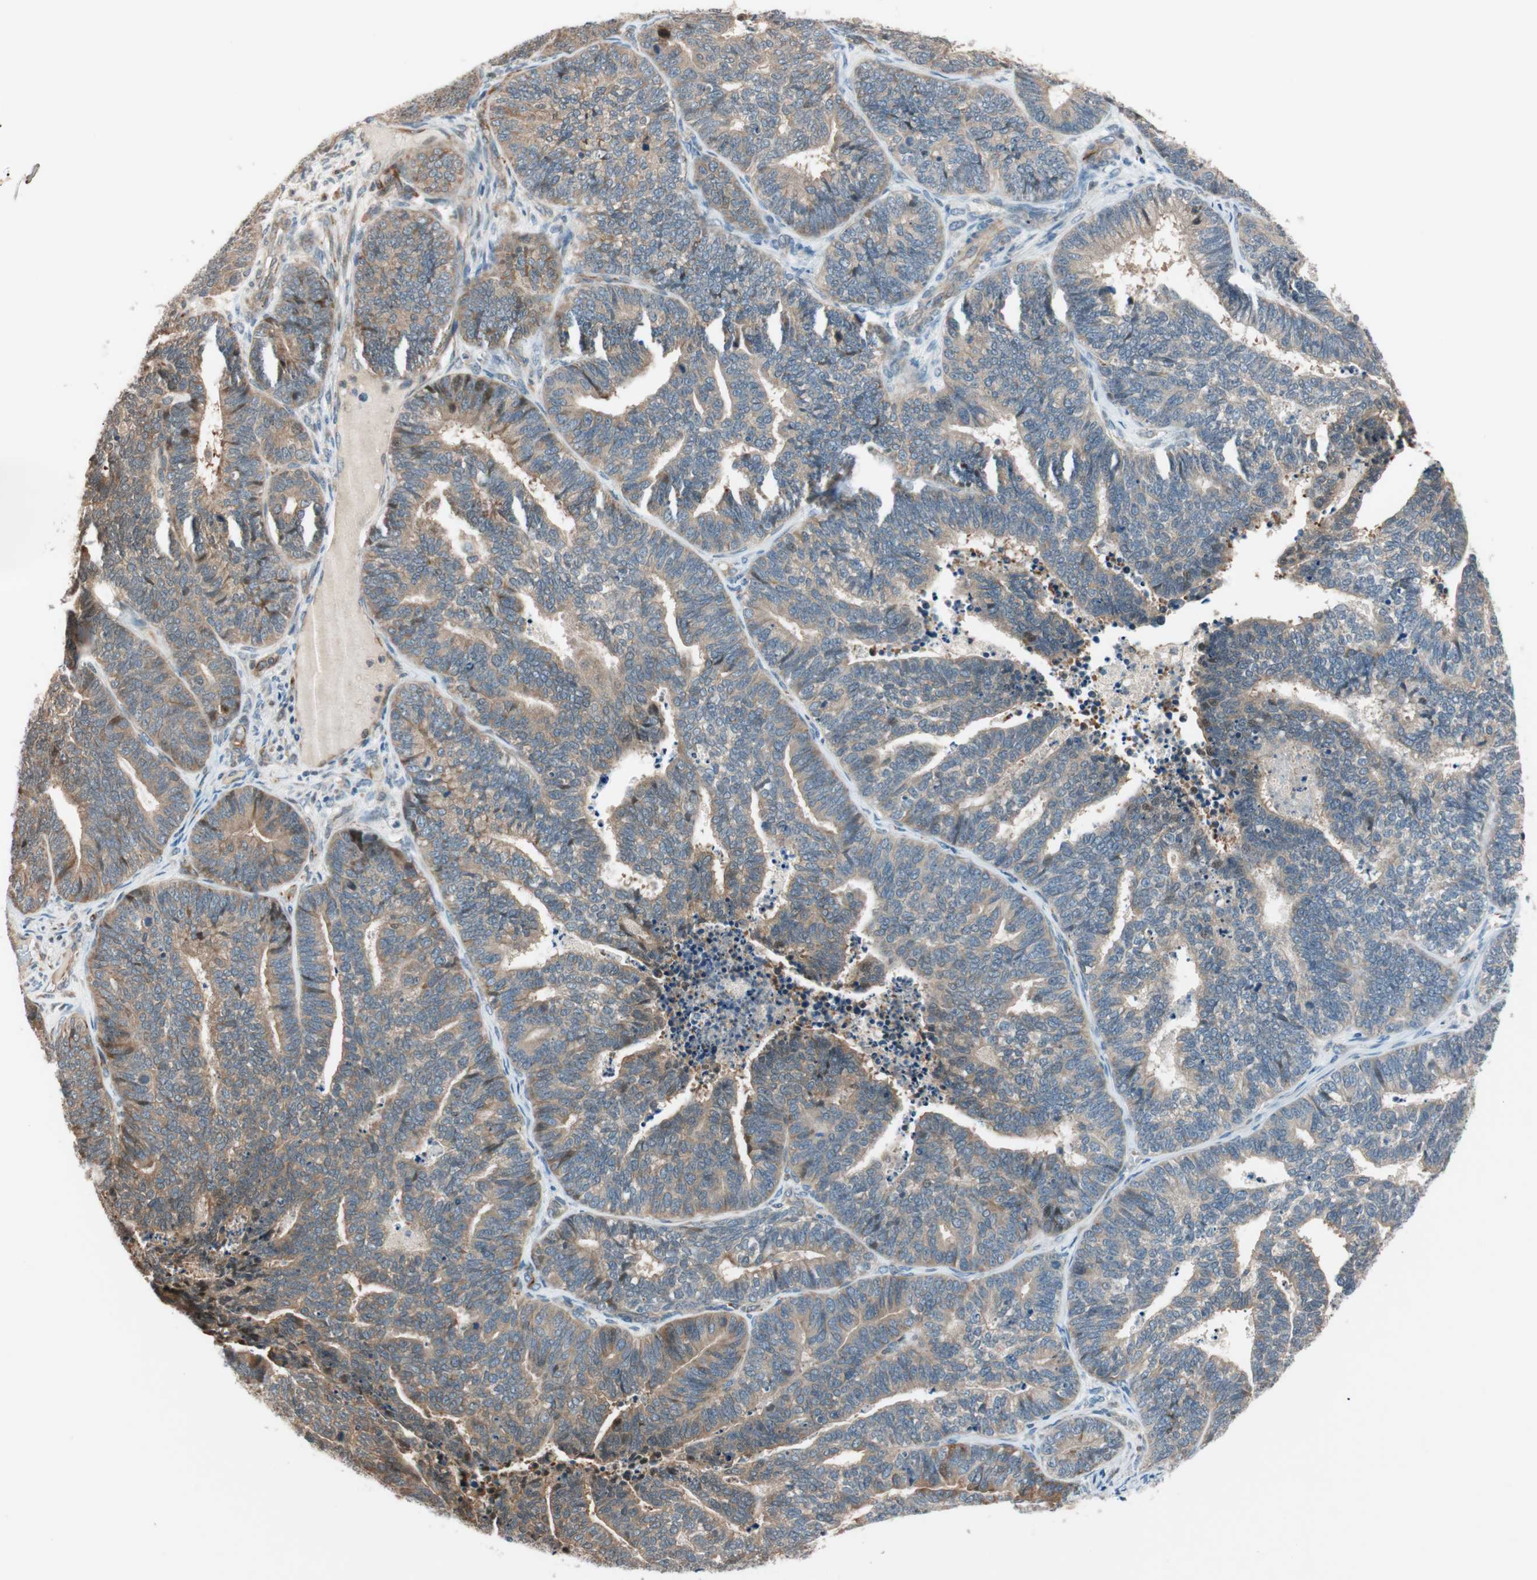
{"staining": {"intensity": "moderate", "quantity": "25%-75%", "location": "cytoplasmic/membranous"}, "tissue": "endometrial cancer", "cell_type": "Tumor cells", "image_type": "cancer", "snomed": [{"axis": "morphology", "description": "Adenocarcinoma, NOS"}, {"axis": "topography", "description": "Endometrium"}], "caption": "Immunohistochemical staining of endometrial adenocarcinoma displays medium levels of moderate cytoplasmic/membranous positivity in about 25%-75% of tumor cells.", "gene": "PIK3R3", "patient": {"sex": "female", "age": 70}}